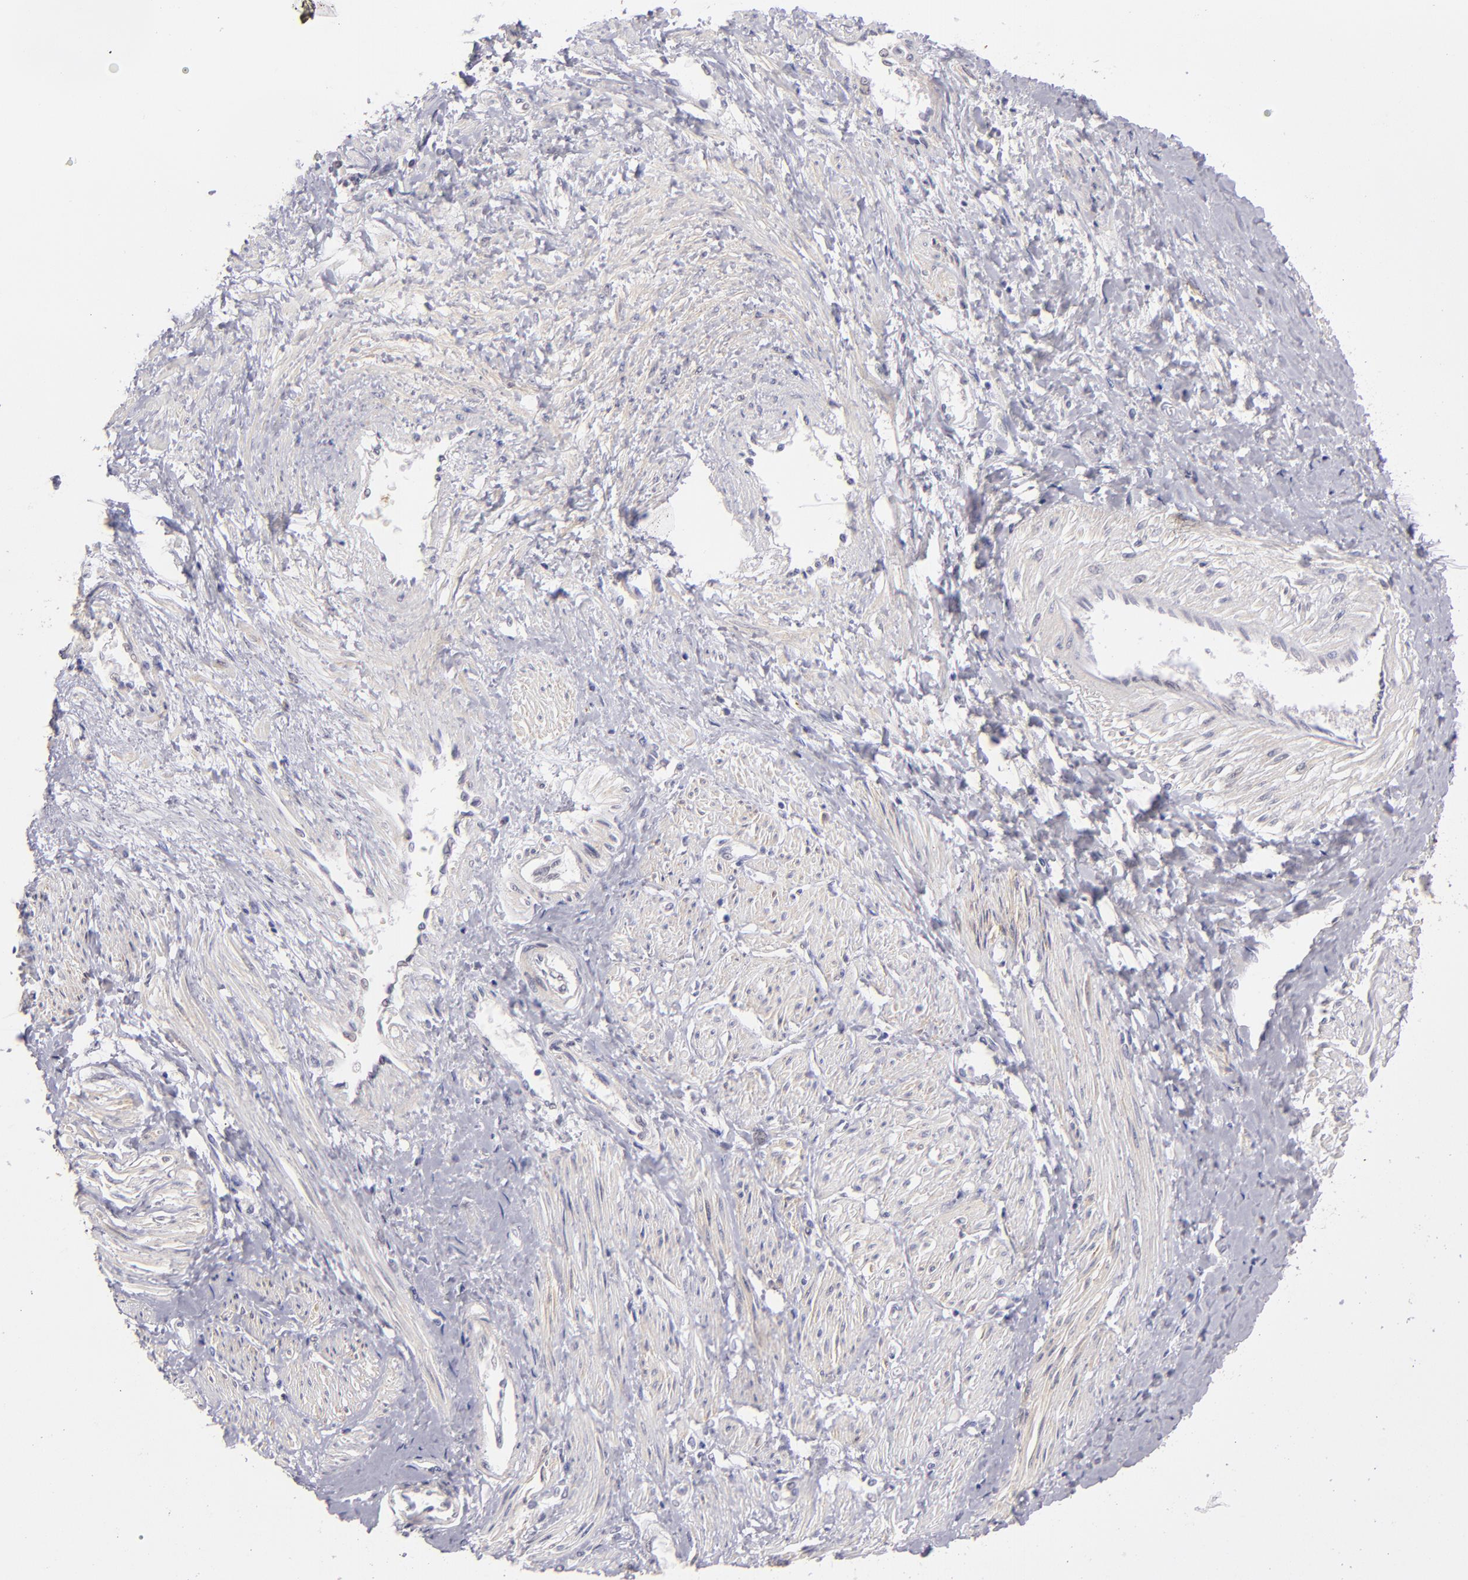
{"staining": {"intensity": "negative", "quantity": "none", "location": "none"}, "tissue": "smooth muscle", "cell_type": "Smooth muscle cells", "image_type": "normal", "snomed": [{"axis": "morphology", "description": "Normal tissue, NOS"}, {"axis": "topography", "description": "Smooth muscle"}, {"axis": "topography", "description": "Uterus"}], "caption": "IHC of unremarkable smooth muscle reveals no expression in smooth muscle cells.", "gene": "TRAF3", "patient": {"sex": "female", "age": 39}}